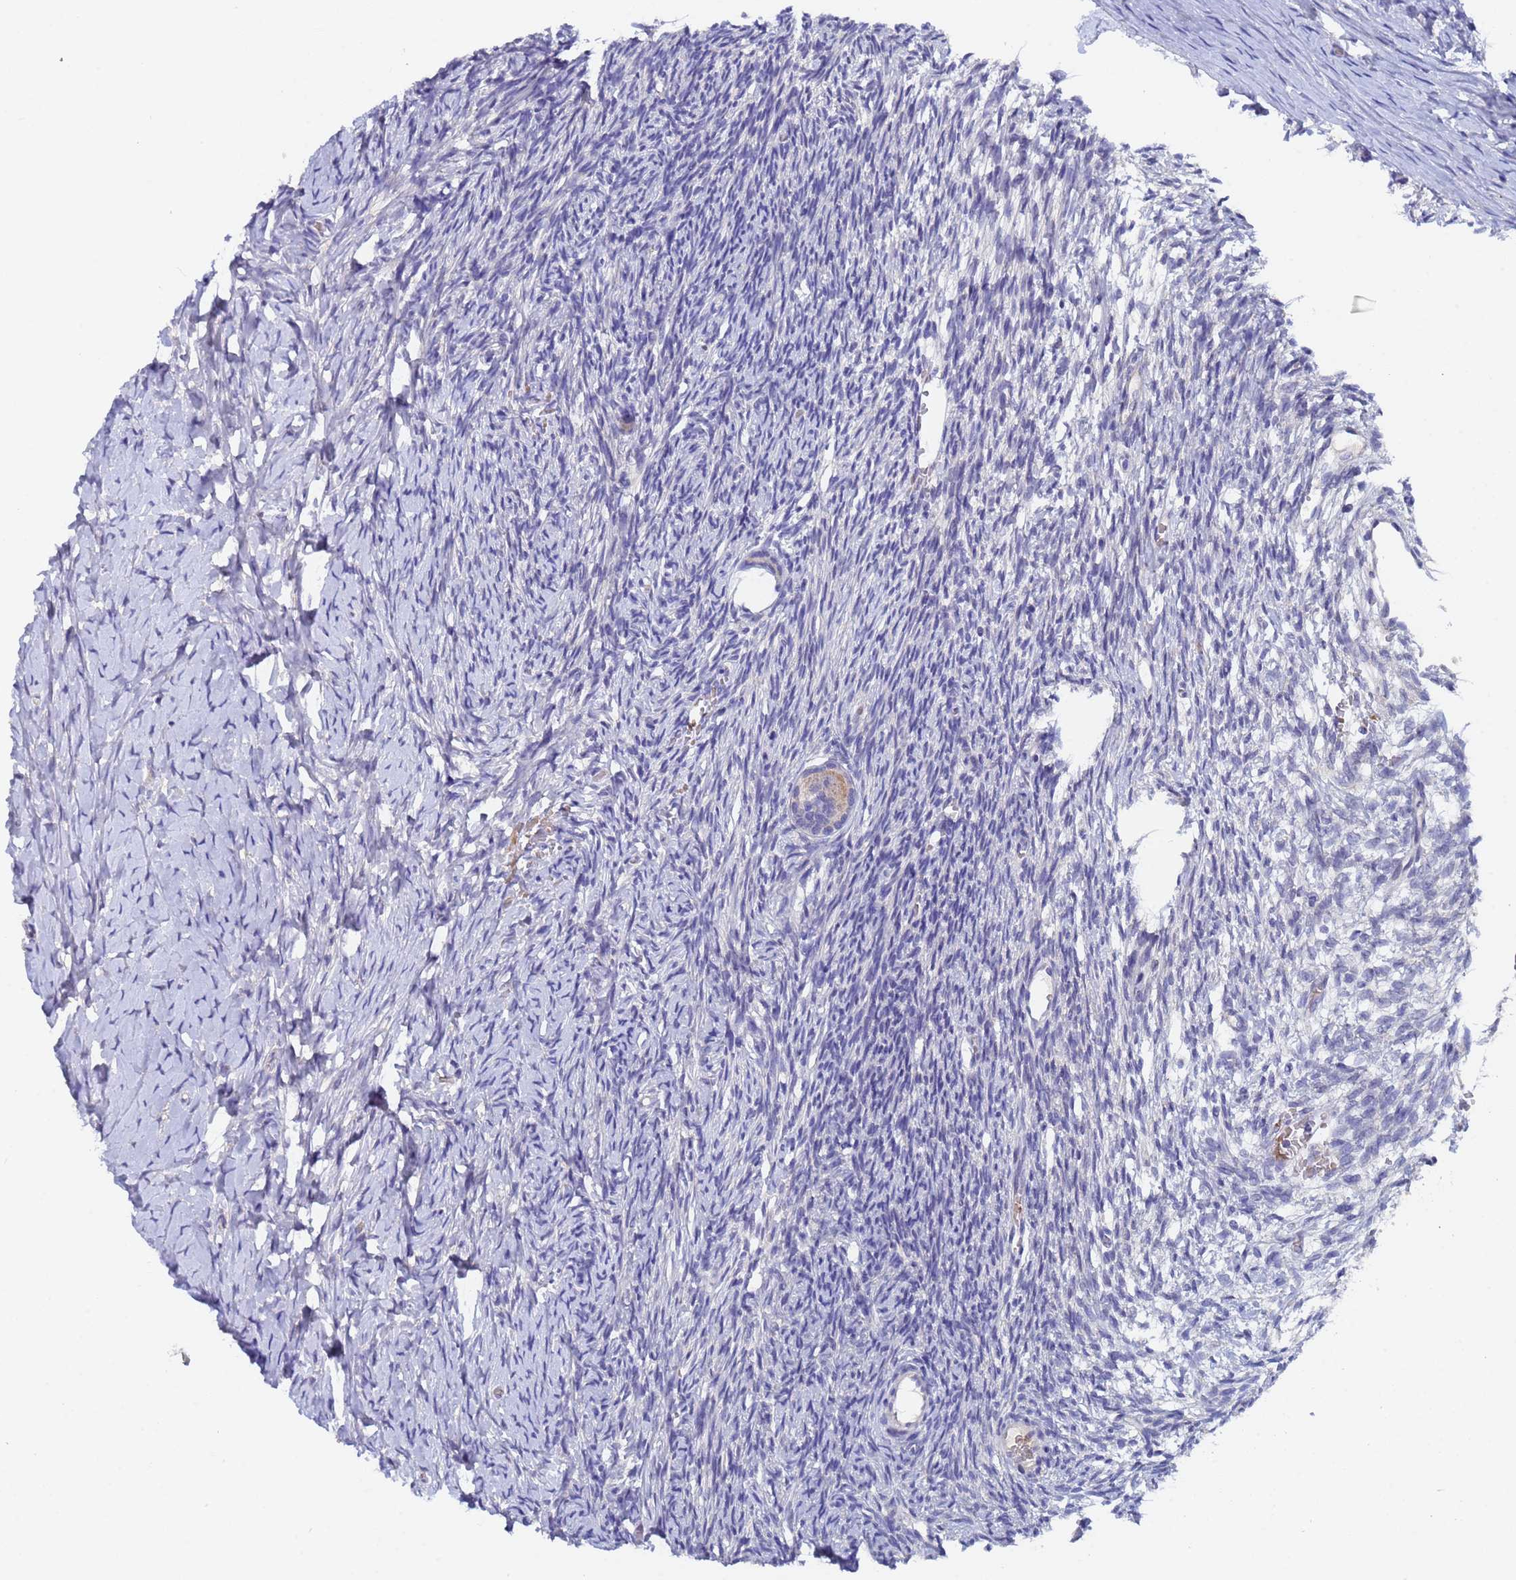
{"staining": {"intensity": "negative", "quantity": "none", "location": "none"}, "tissue": "ovary", "cell_type": "Ovarian stroma cells", "image_type": "normal", "snomed": [{"axis": "morphology", "description": "Normal tissue, NOS"}, {"axis": "topography", "description": "Ovary"}], "caption": "Immunohistochemical staining of normal human ovary demonstrates no significant staining in ovarian stroma cells.", "gene": "IHO1", "patient": {"sex": "female", "age": 39}}